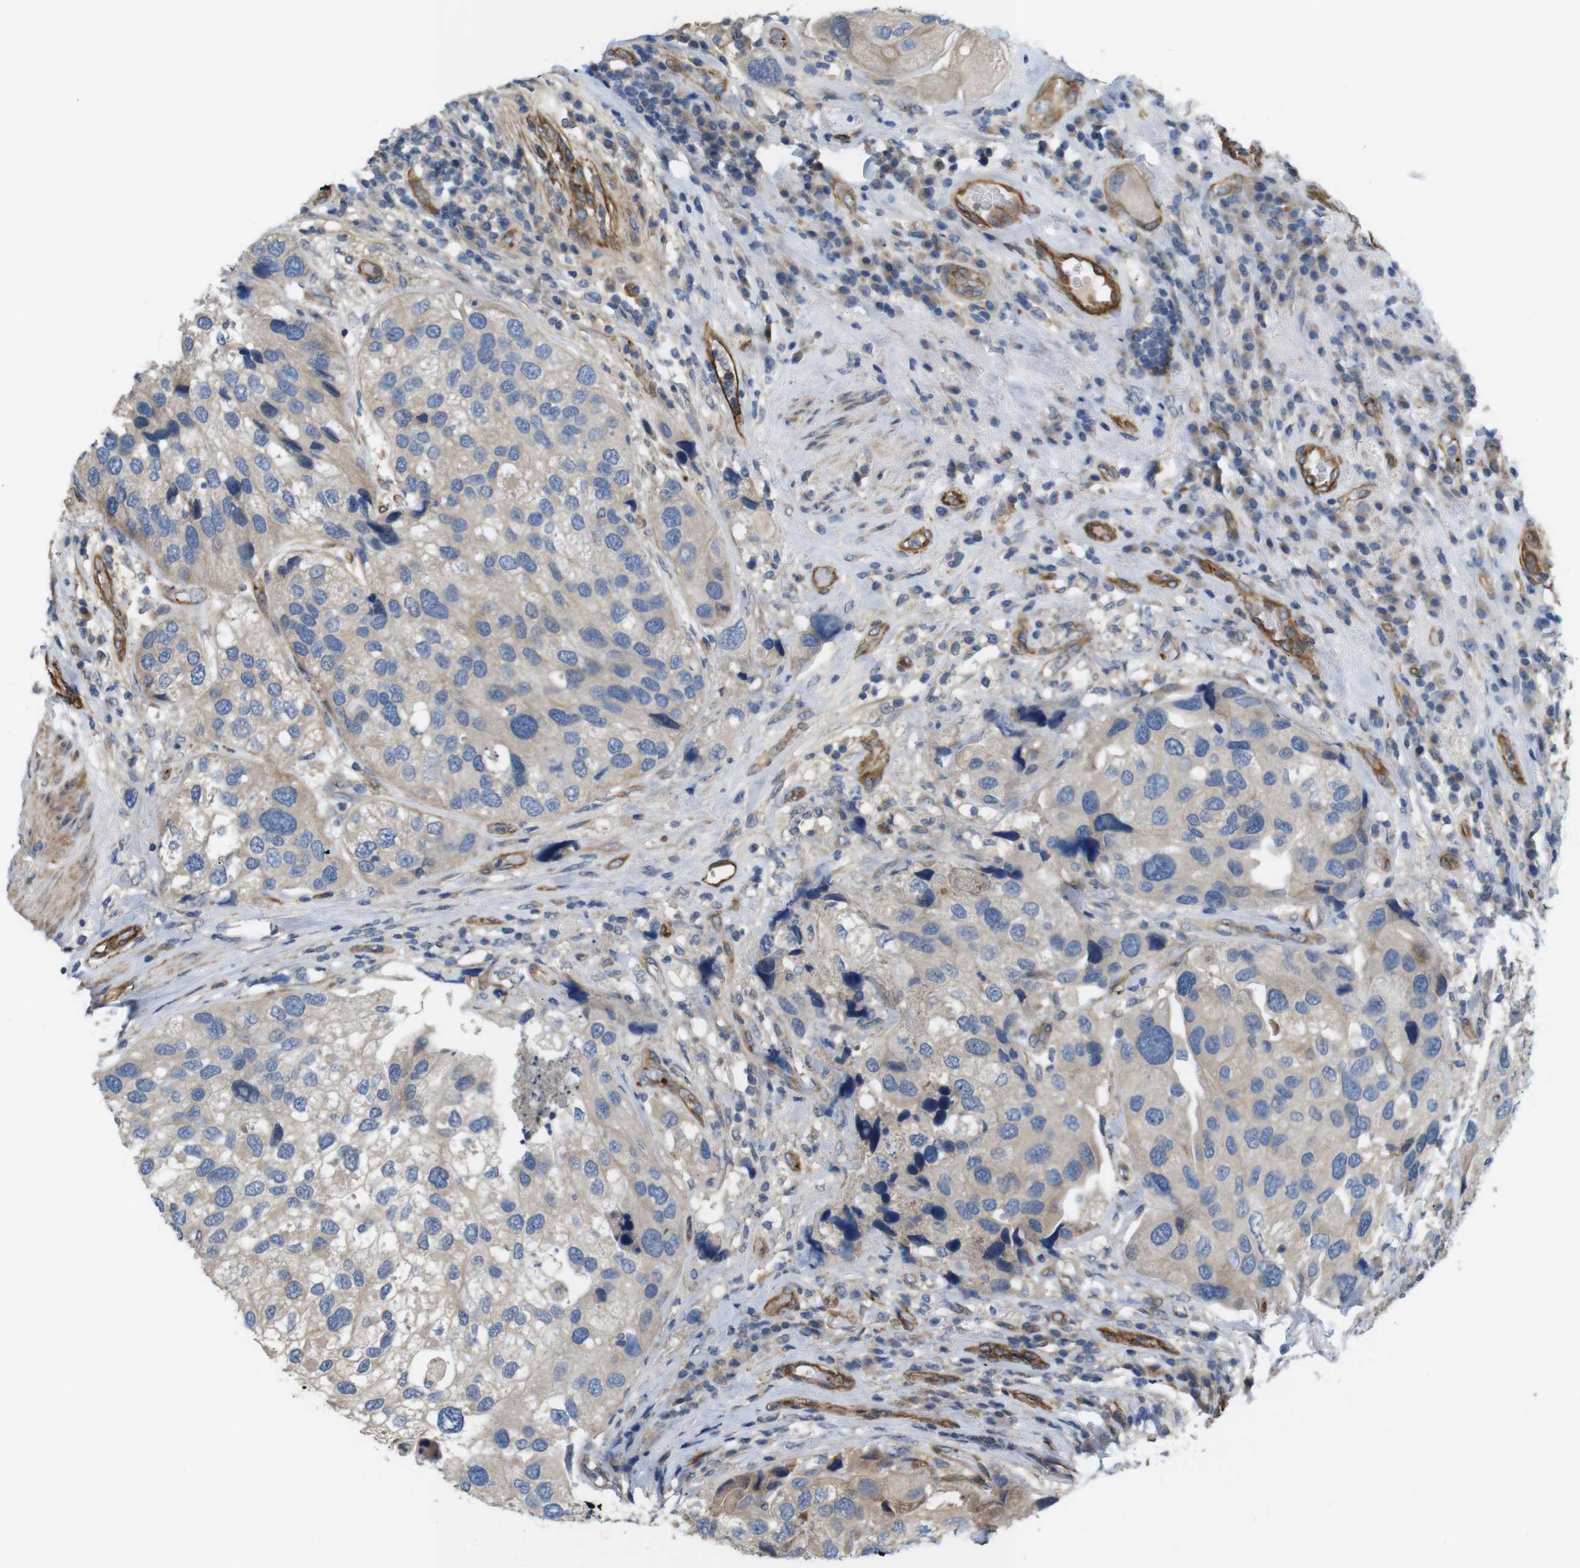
{"staining": {"intensity": "weak", "quantity": ">75%", "location": "cytoplasmic/membranous"}, "tissue": "urothelial cancer", "cell_type": "Tumor cells", "image_type": "cancer", "snomed": [{"axis": "morphology", "description": "Urothelial carcinoma, High grade"}, {"axis": "topography", "description": "Urinary bladder"}], "caption": "A high-resolution histopathology image shows IHC staining of urothelial cancer, which demonstrates weak cytoplasmic/membranous staining in approximately >75% of tumor cells. (Stains: DAB (3,3'-diaminobenzidine) in brown, nuclei in blue, Microscopy: brightfield microscopy at high magnification).", "gene": "BVES", "patient": {"sex": "female", "age": 64}}